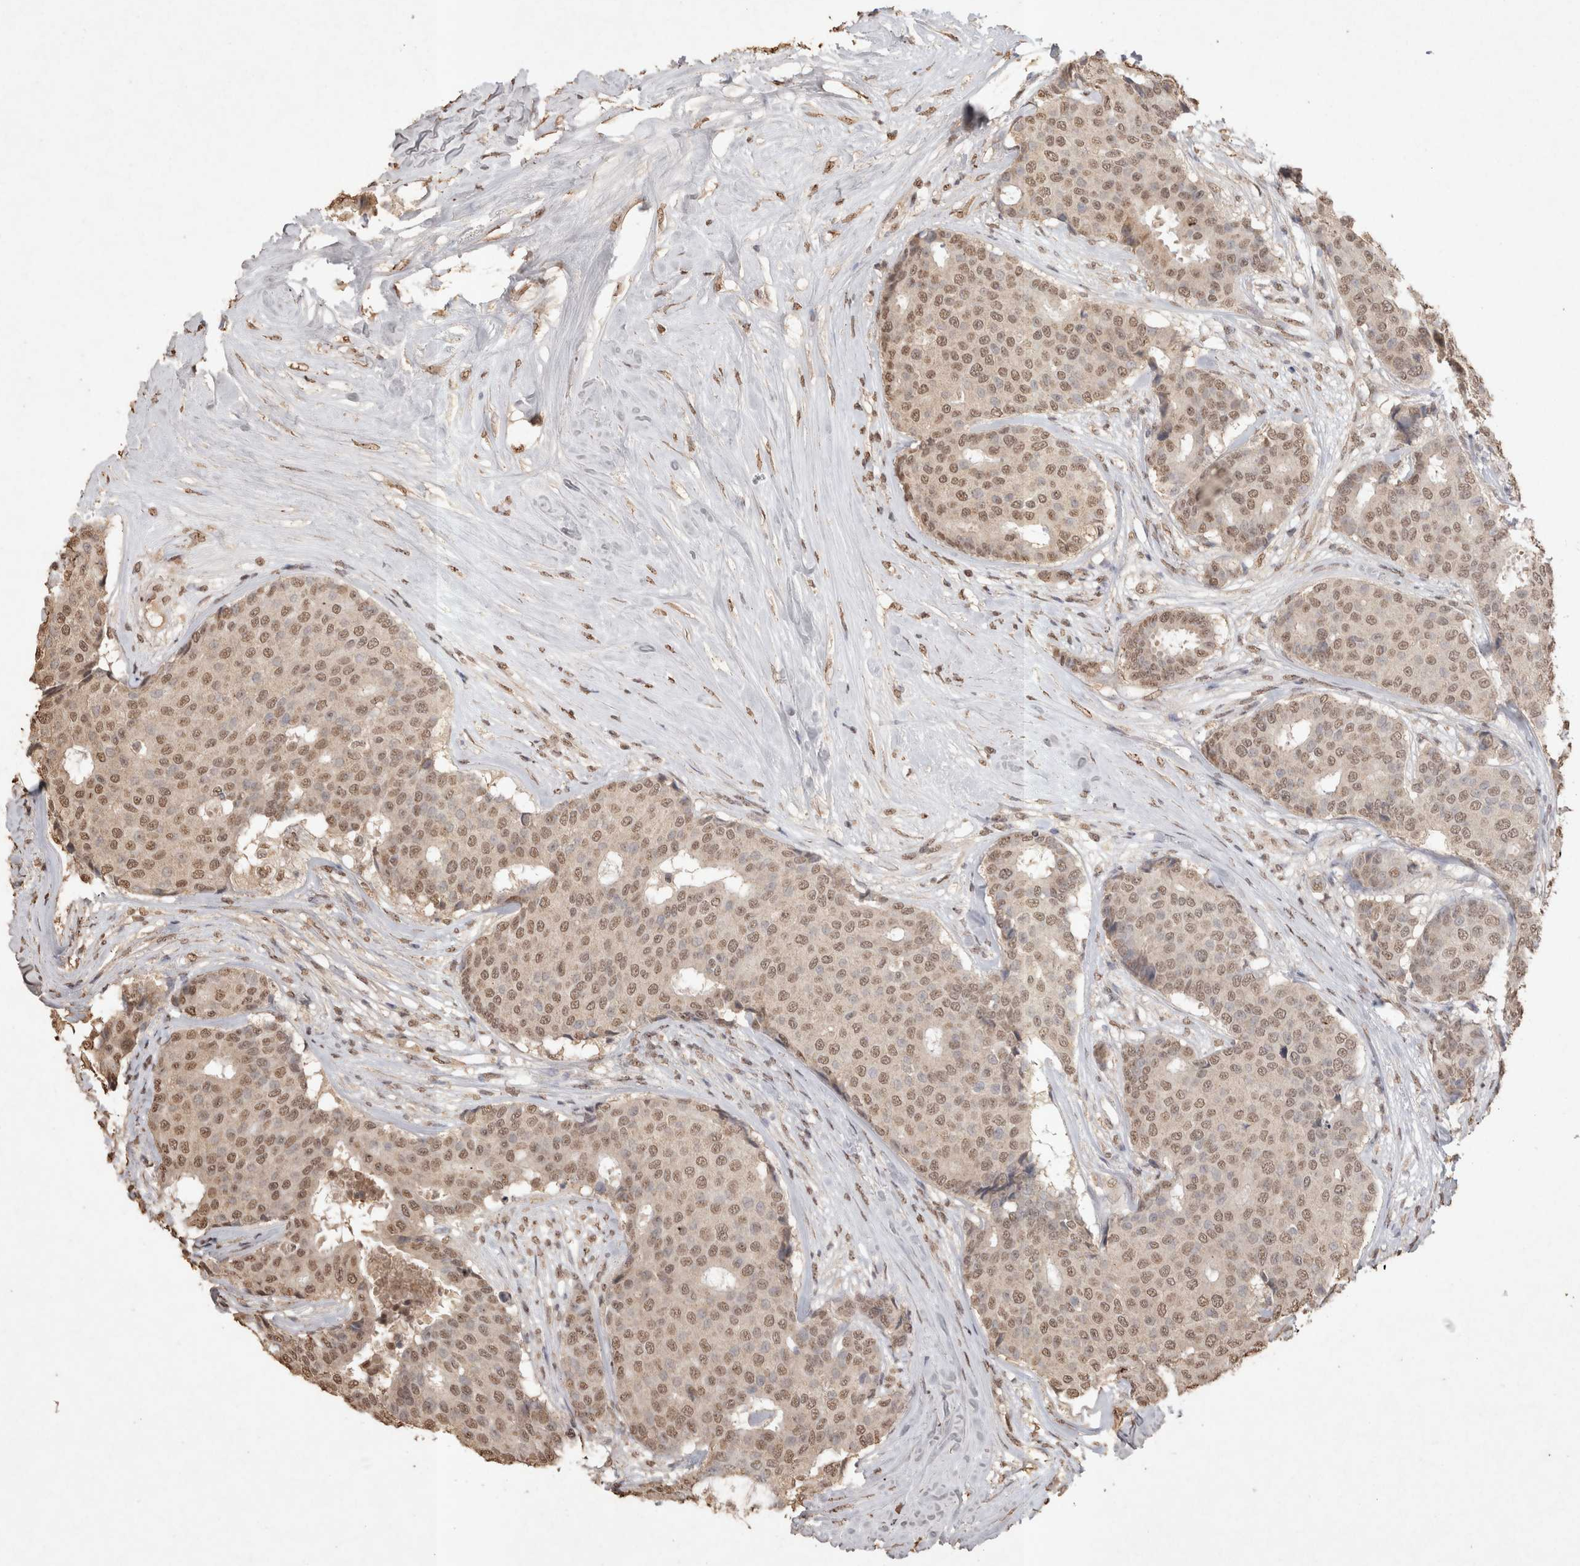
{"staining": {"intensity": "moderate", "quantity": ">75%", "location": "nuclear"}, "tissue": "breast cancer", "cell_type": "Tumor cells", "image_type": "cancer", "snomed": [{"axis": "morphology", "description": "Duct carcinoma"}, {"axis": "topography", "description": "Breast"}], "caption": "The photomicrograph exhibits staining of breast cancer (invasive ductal carcinoma), revealing moderate nuclear protein expression (brown color) within tumor cells. Using DAB (3,3'-diaminobenzidine) (brown) and hematoxylin (blue) stains, captured at high magnification using brightfield microscopy.", "gene": "MLX", "patient": {"sex": "female", "age": 75}}